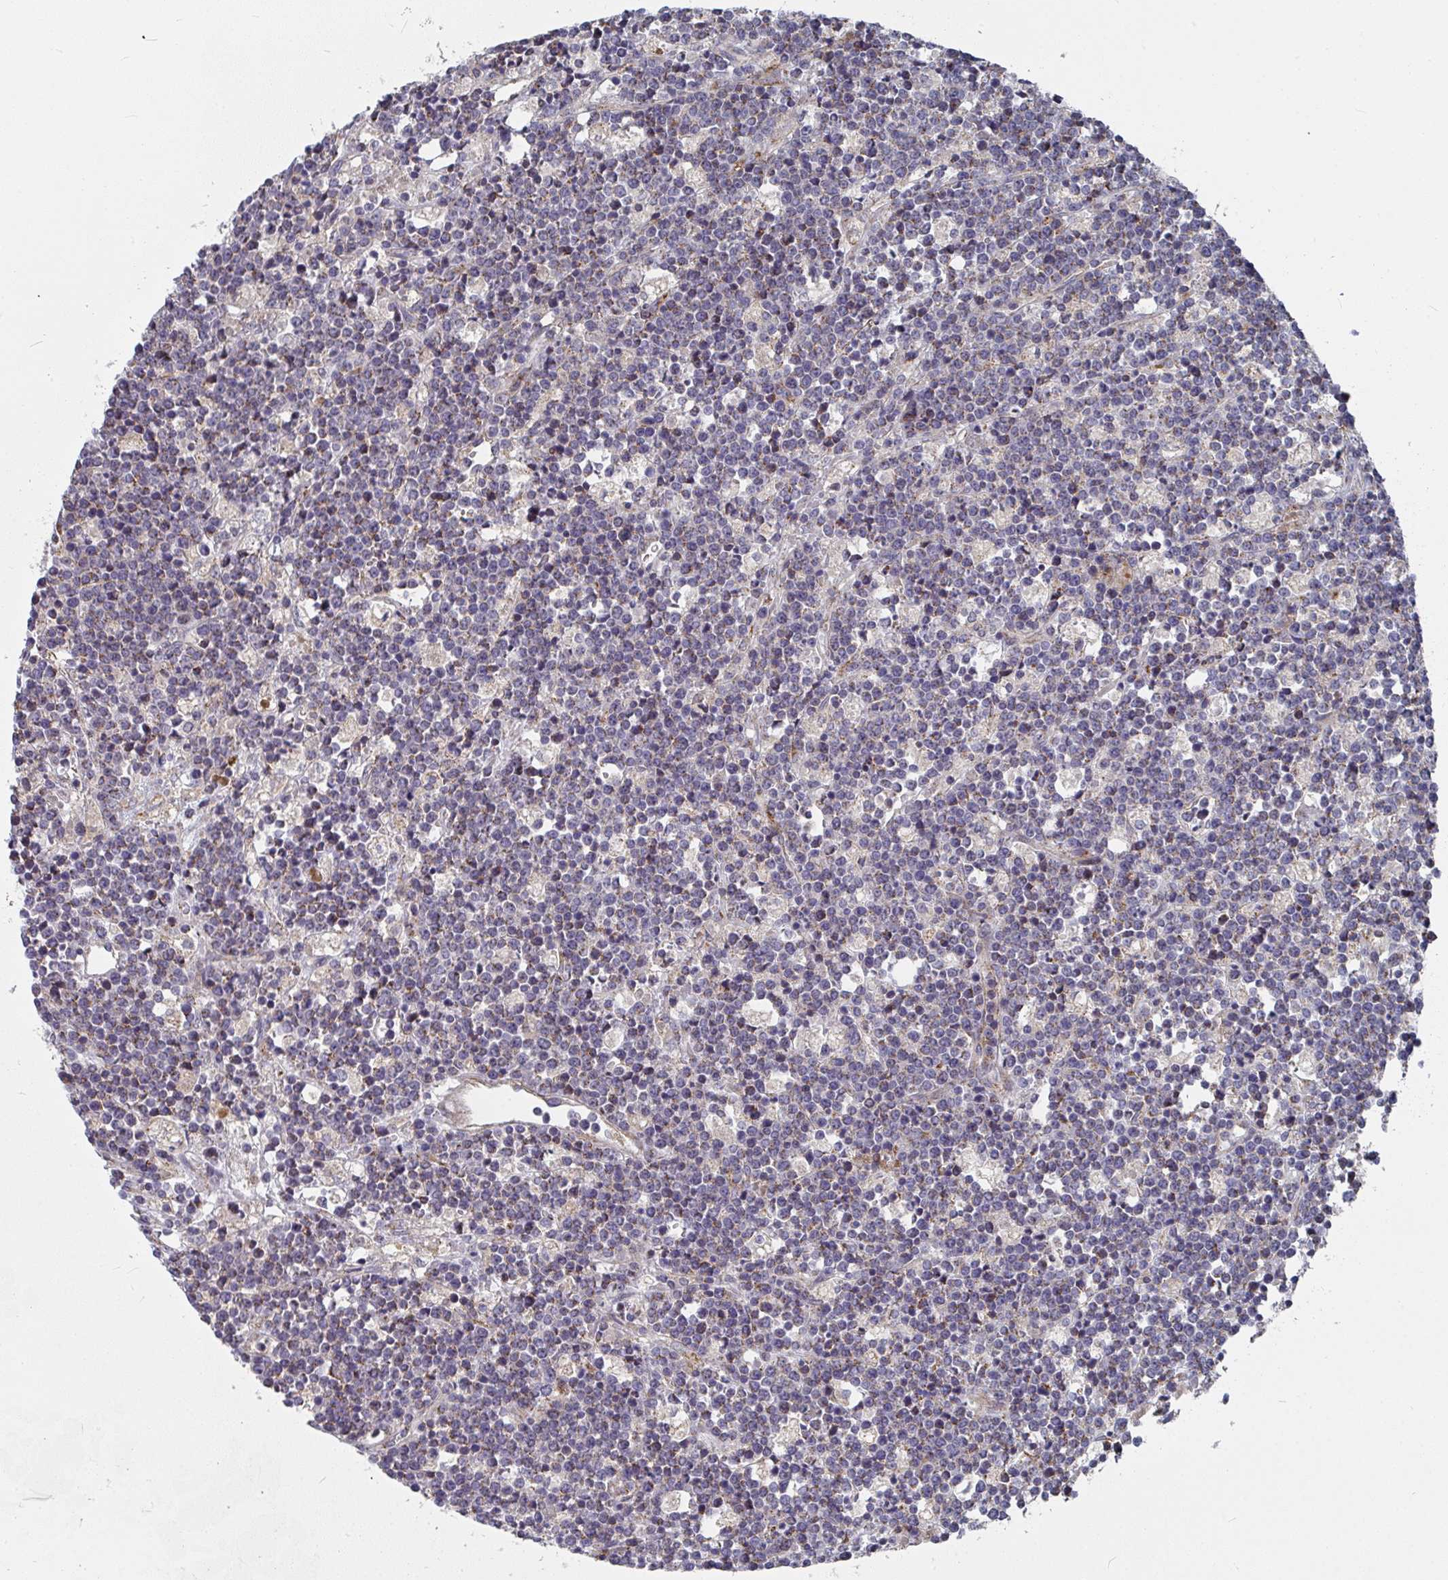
{"staining": {"intensity": "weak", "quantity": ">75%", "location": "cytoplasmic/membranous"}, "tissue": "lymphoma", "cell_type": "Tumor cells", "image_type": "cancer", "snomed": [{"axis": "morphology", "description": "Malignant lymphoma, non-Hodgkin's type, High grade"}, {"axis": "topography", "description": "Ovary"}], "caption": "High-magnification brightfield microscopy of lymphoma stained with DAB (brown) and counterstained with hematoxylin (blue). tumor cells exhibit weak cytoplasmic/membranous expression is seen in about>75% of cells.", "gene": "RHEBL1", "patient": {"sex": "female", "age": 56}}